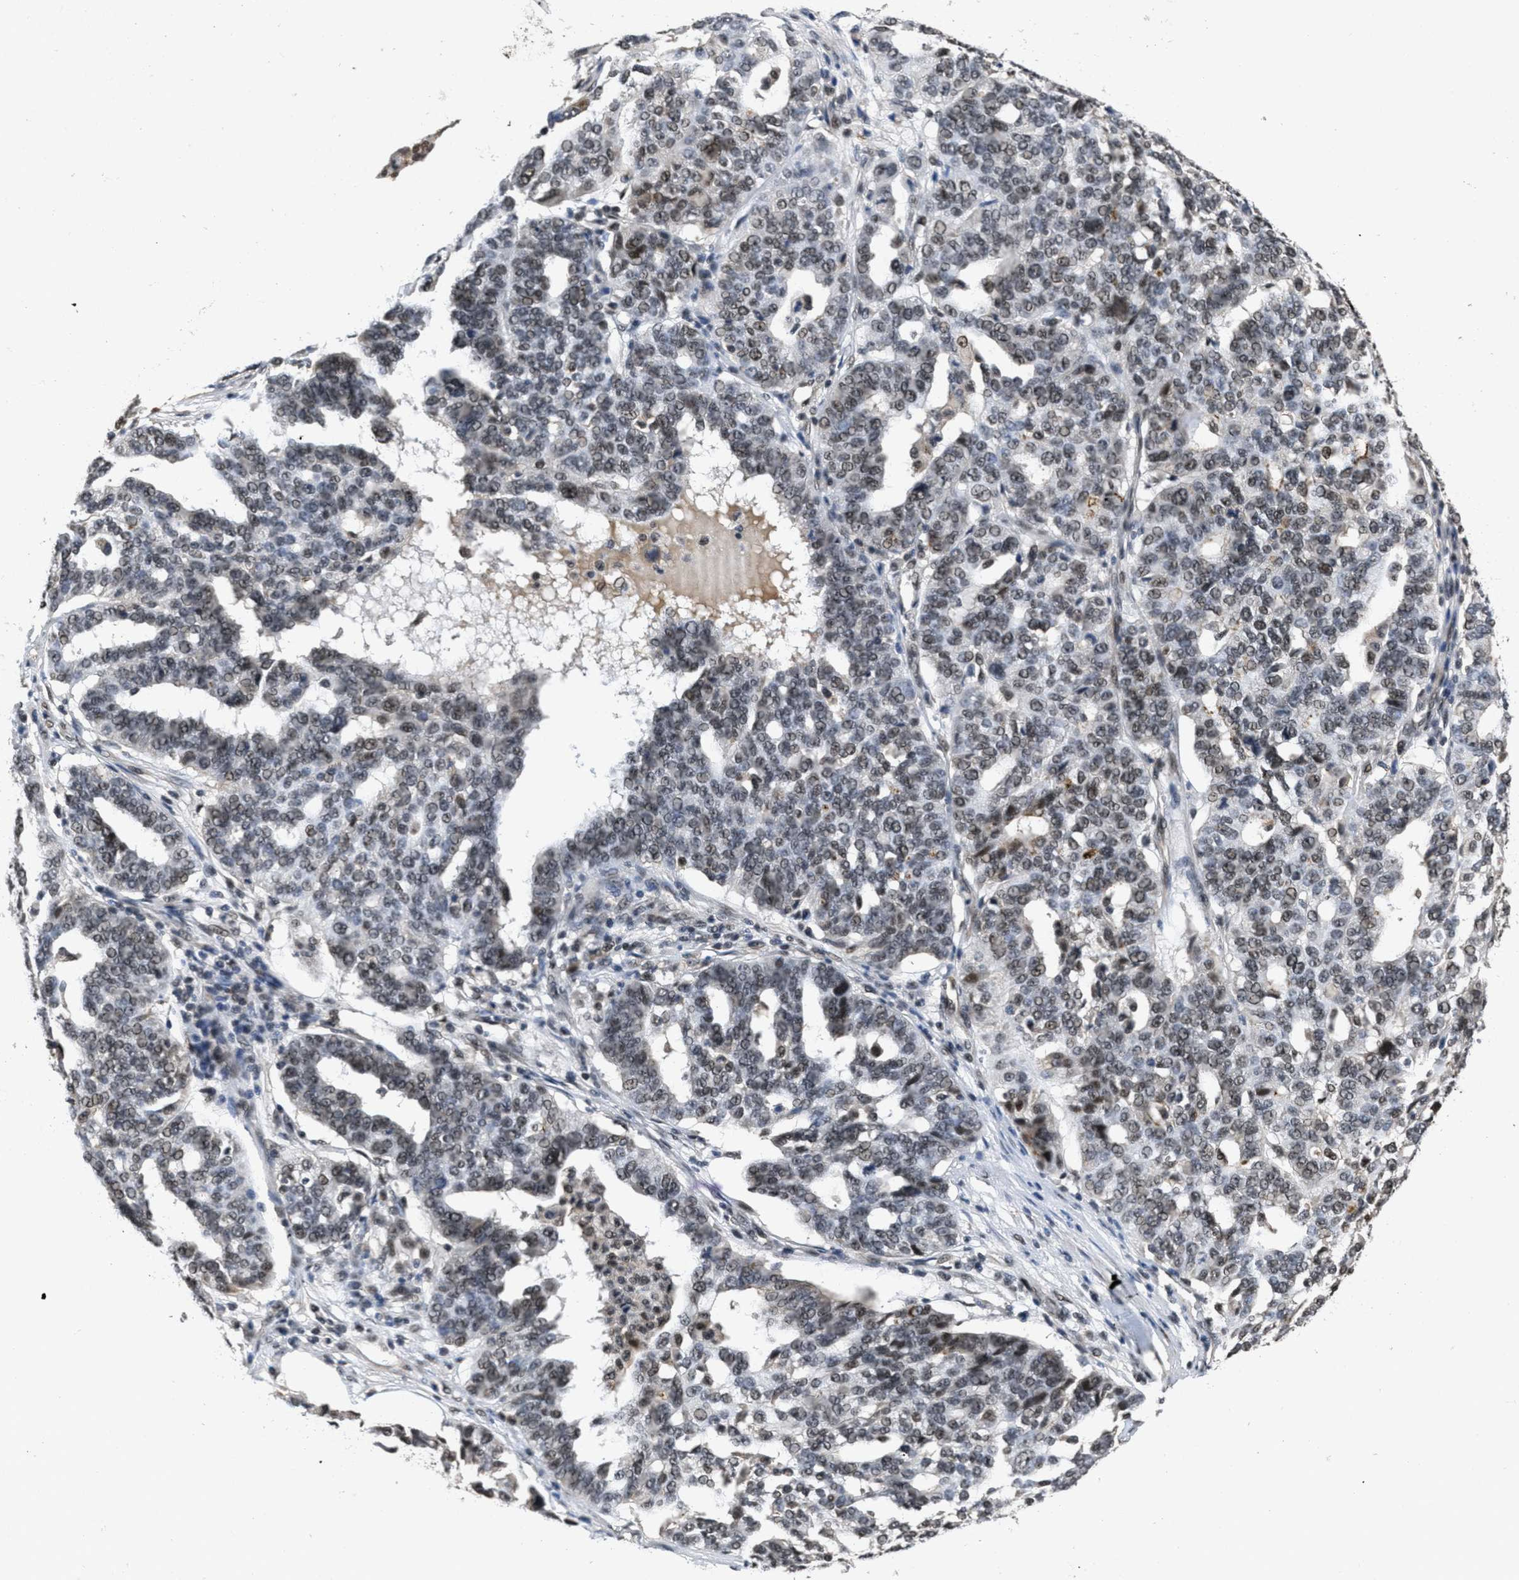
{"staining": {"intensity": "weak", "quantity": ">75%", "location": "nuclear"}, "tissue": "ovarian cancer", "cell_type": "Tumor cells", "image_type": "cancer", "snomed": [{"axis": "morphology", "description": "Cystadenocarcinoma, serous, NOS"}, {"axis": "topography", "description": "Ovary"}], "caption": "High-power microscopy captured an IHC micrograph of ovarian cancer (serous cystadenocarcinoma), revealing weak nuclear expression in approximately >75% of tumor cells.", "gene": "CUL4B", "patient": {"sex": "female", "age": 59}}